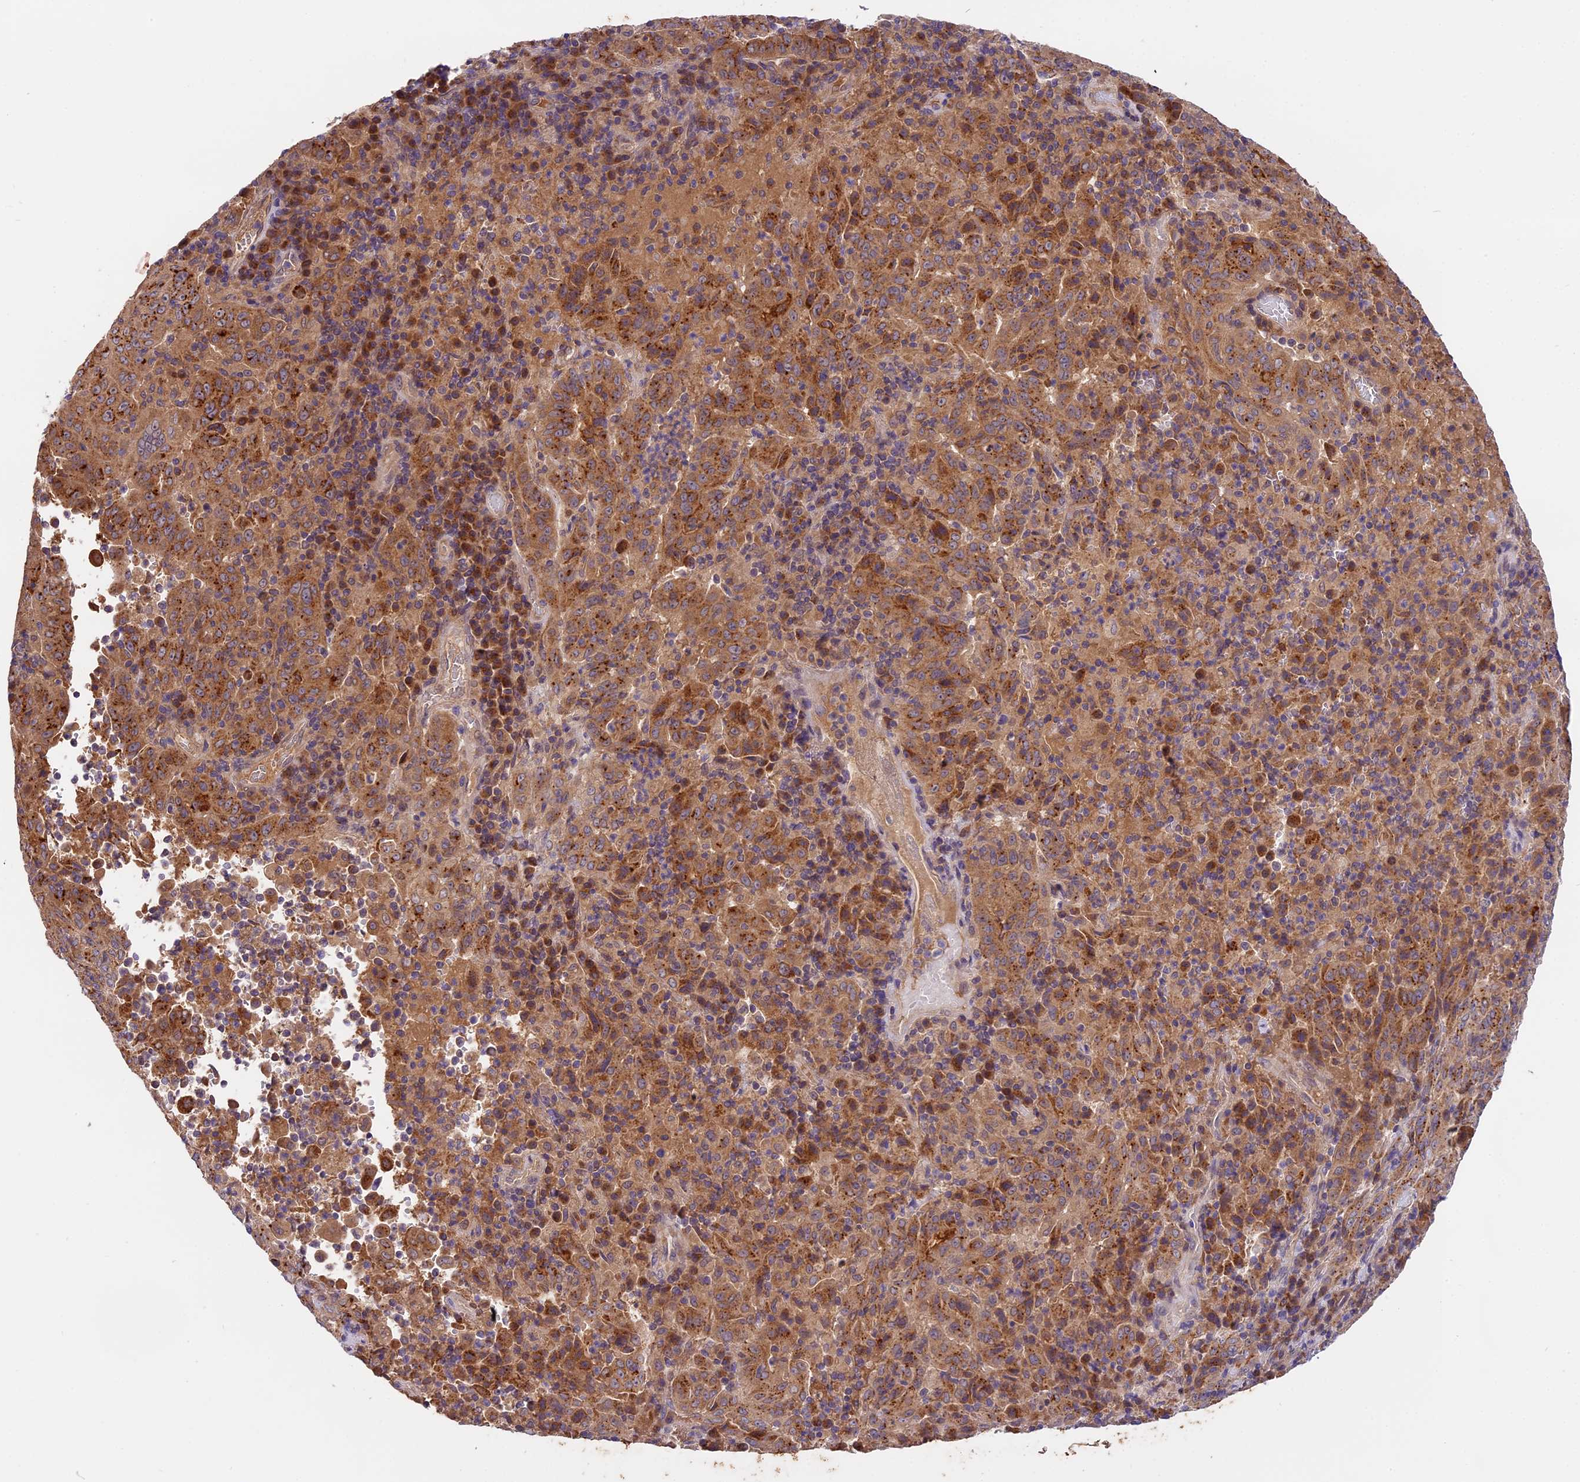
{"staining": {"intensity": "strong", "quantity": ">75%", "location": "cytoplasmic/membranous"}, "tissue": "pancreatic cancer", "cell_type": "Tumor cells", "image_type": "cancer", "snomed": [{"axis": "morphology", "description": "Adenocarcinoma, NOS"}, {"axis": "topography", "description": "Pancreas"}], "caption": "Tumor cells exhibit high levels of strong cytoplasmic/membranous staining in about >75% of cells in pancreatic cancer. The staining is performed using DAB (3,3'-diaminobenzidine) brown chromogen to label protein expression. The nuclei are counter-stained blue using hematoxylin.", "gene": "COPE", "patient": {"sex": "male", "age": 63}}